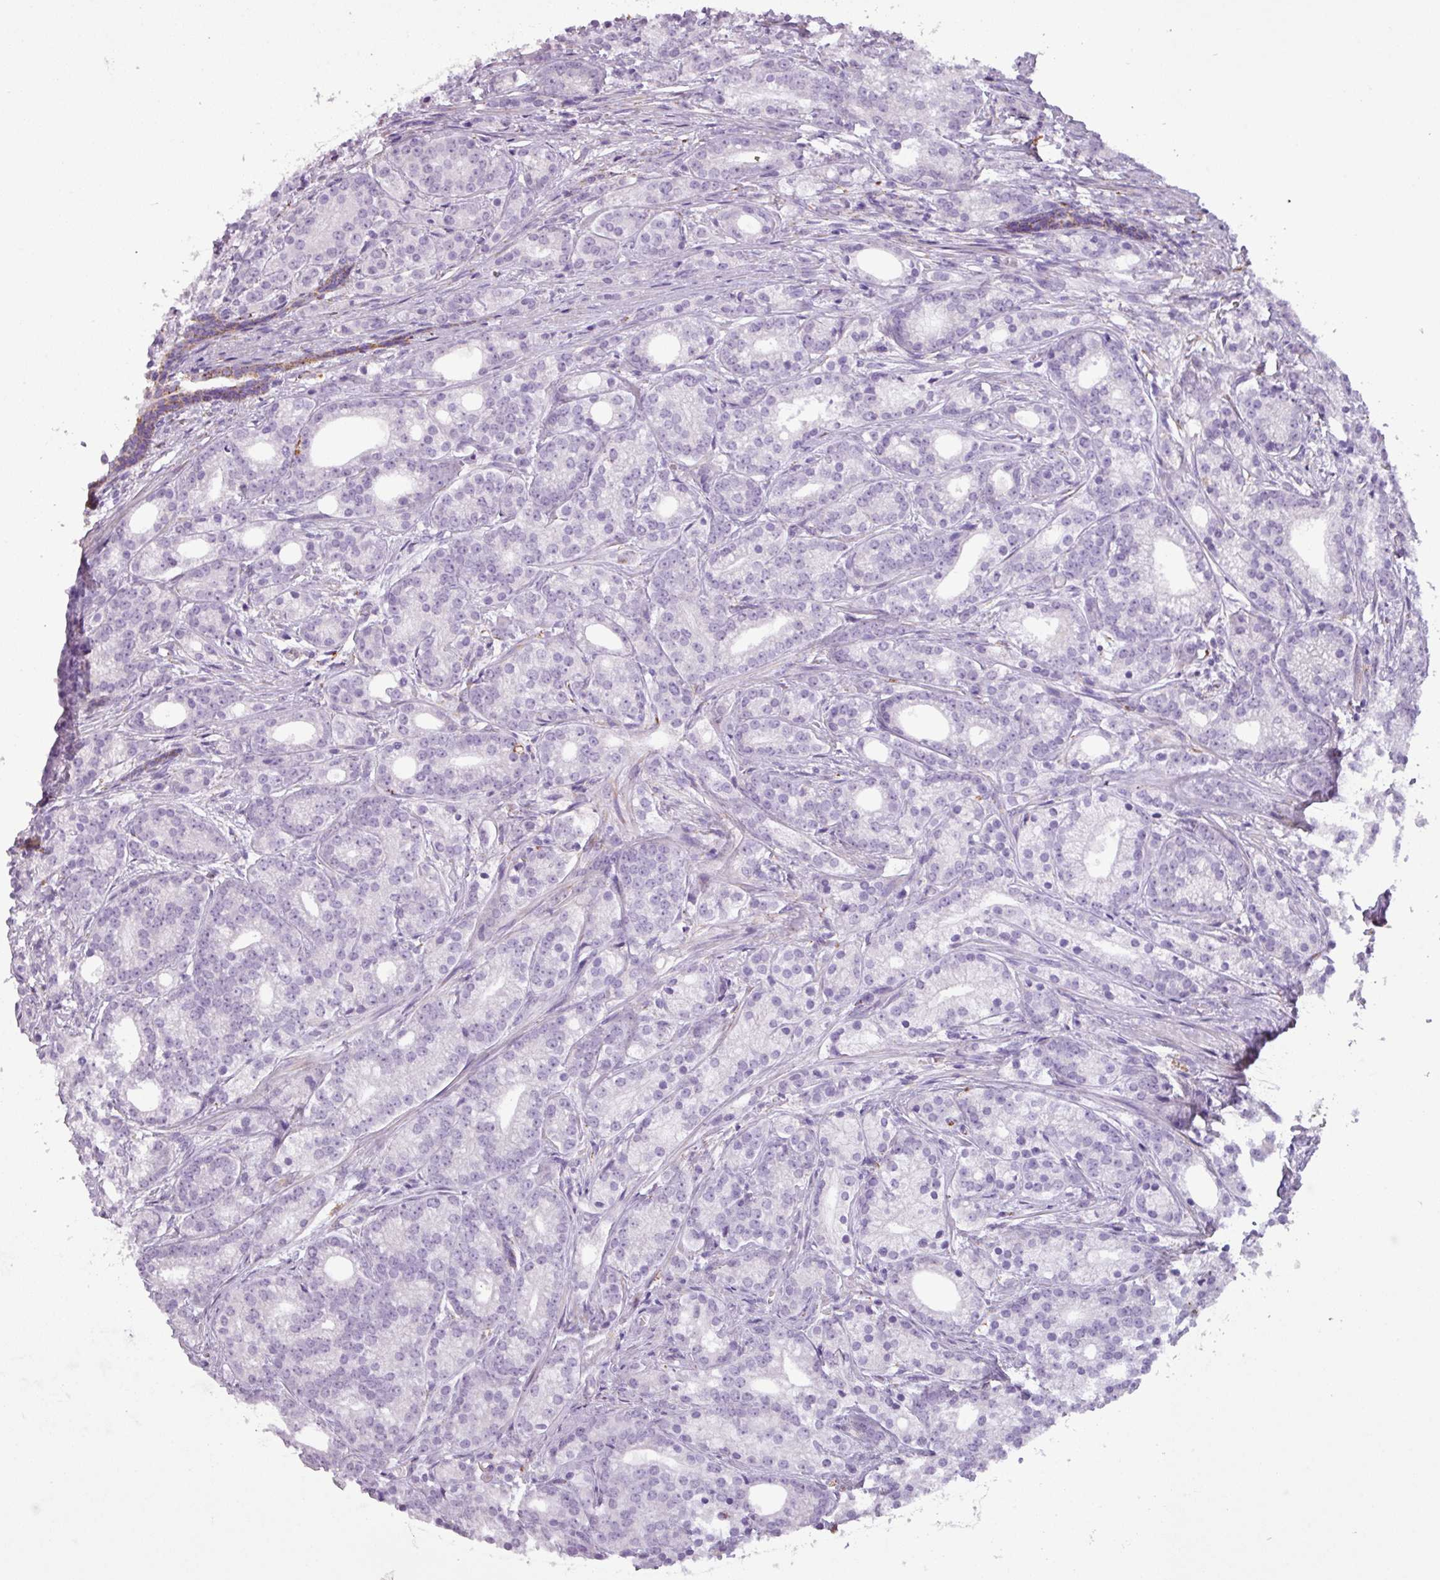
{"staining": {"intensity": "negative", "quantity": "none", "location": "none"}, "tissue": "prostate cancer", "cell_type": "Tumor cells", "image_type": "cancer", "snomed": [{"axis": "morphology", "description": "Adenocarcinoma, Low grade"}, {"axis": "topography", "description": "Prostate"}], "caption": "Immunohistochemistry of human low-grade adenocarcinoma (prostate) demonstrates no staining in tumor cells.", "gene": "ZNF667", "patient": {"sex": "male", "age": 71}}